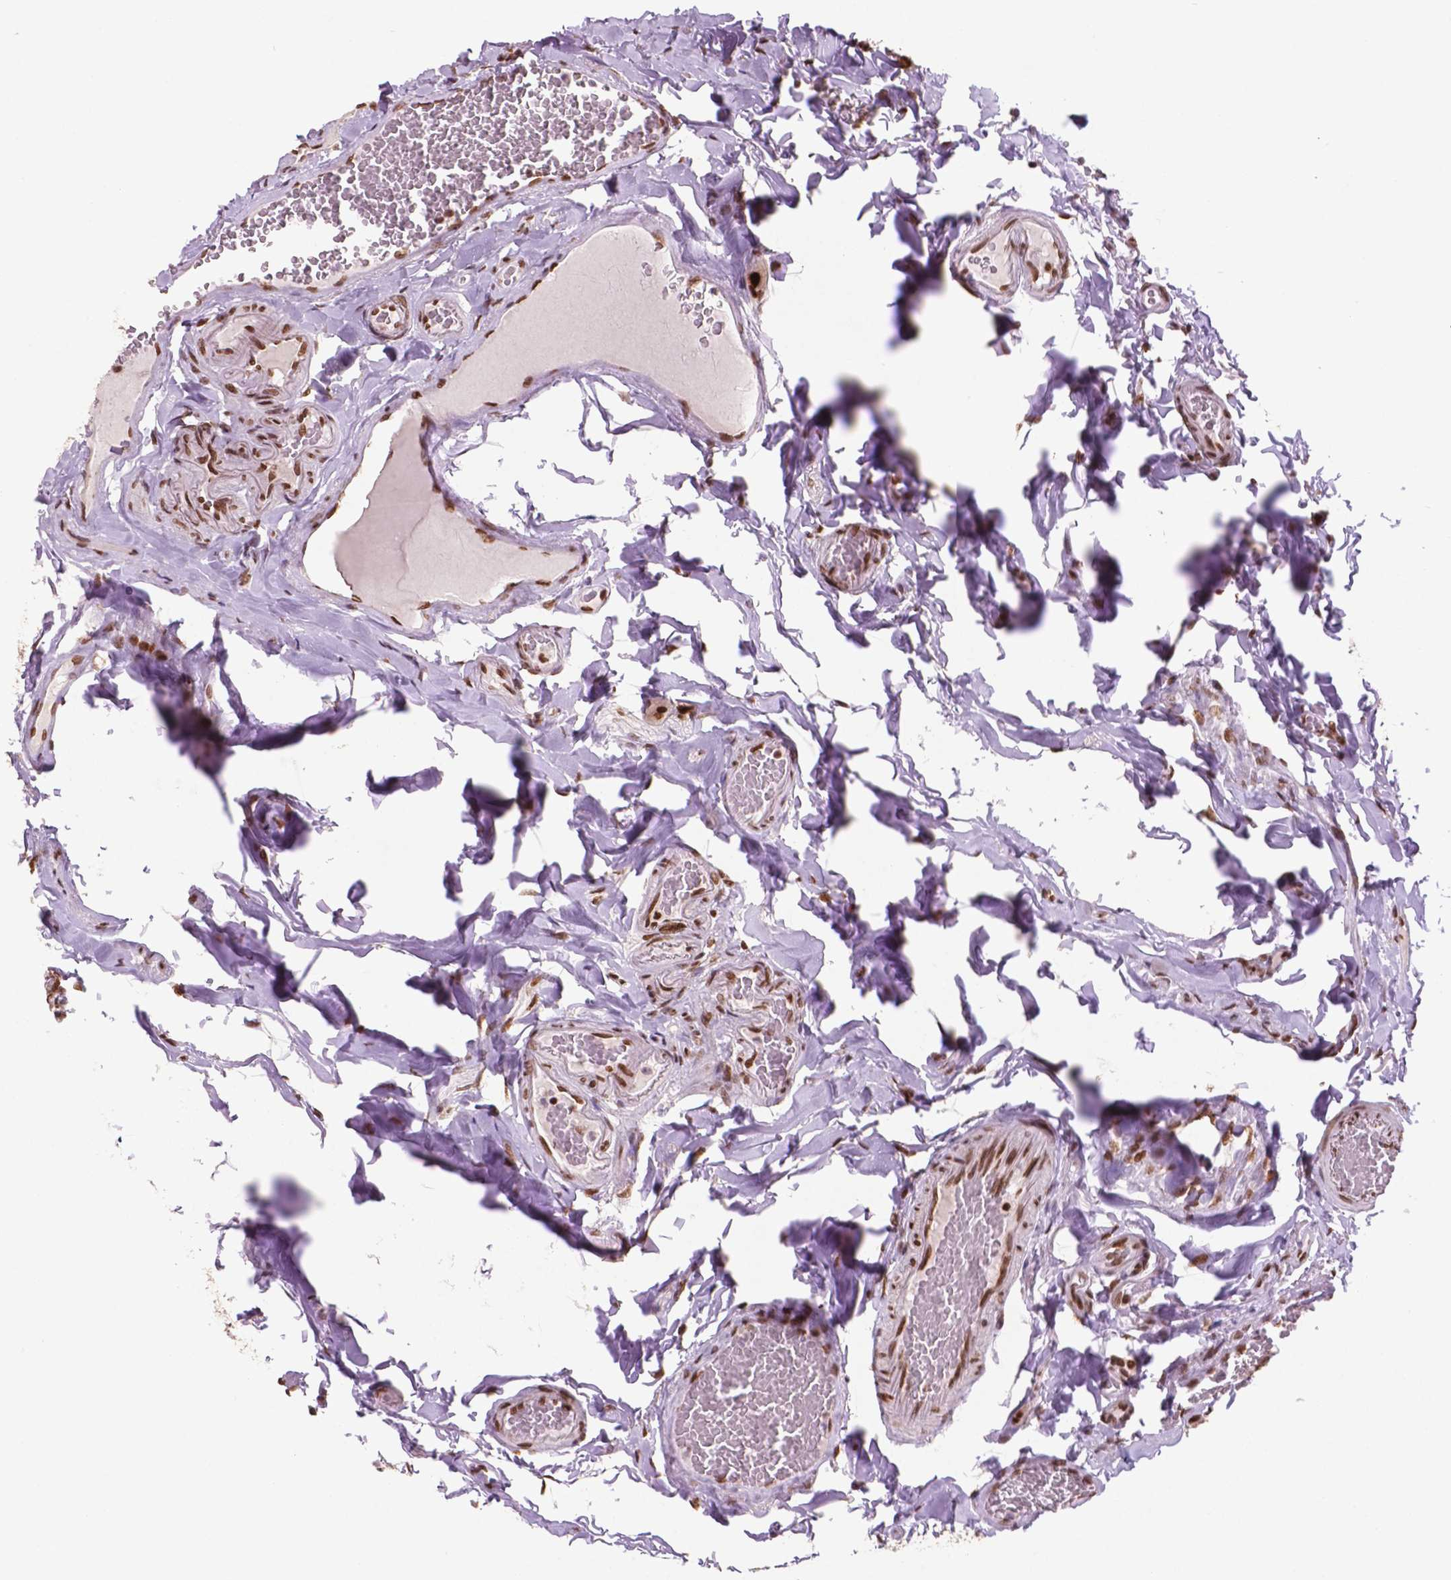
{"staining": {"intensity": "strong", "quantity": ">75%", "location": "nuclear"}, "tissue": "duodenum", "cell_type": "Glandular cells", "image_type": "normal", "snomed": [{"axis": "morphology", "description": "Normal tissue, NOS"}, {"axis": "topography", "description": "Duodenum"}], "caption": "IHC histopathology image of normal human duodenum stained for a protein (brown), which shows high levels of strong nuclear expression in about >75% of glandular cells.", "gene": "MLH1", "patient": {"sex": "female", "age": 62}}